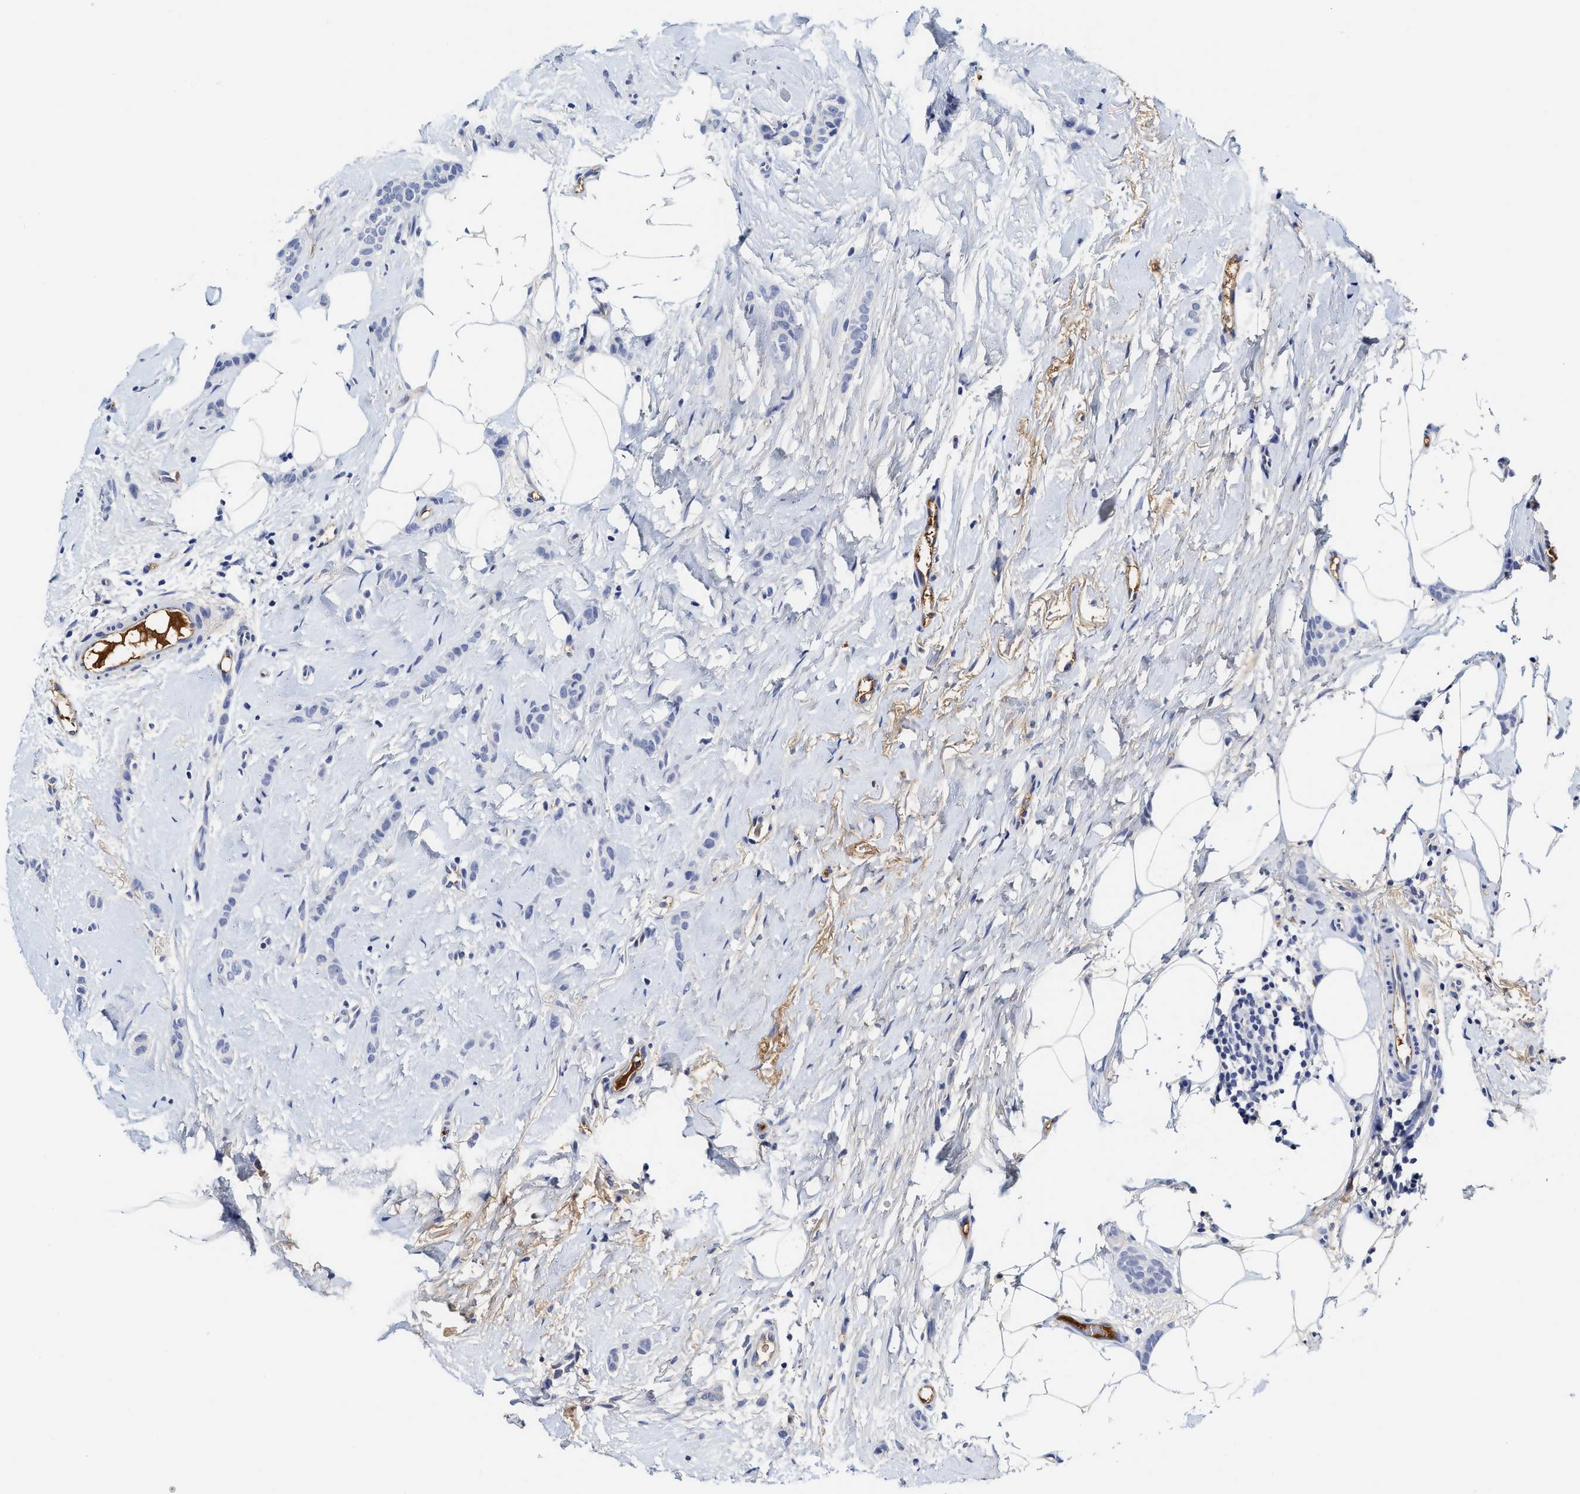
{"staining": {"intensity": "negative", "quantity": "none", "location": "none"}, "tissue": "breast cancer", "cell_type": "Tumor cells", "image_type": "cancer", "snomed": [{"axis": "morphology", "description": "Lobular carcinoma"}, {"axis": "topography", "description": "Skin"}, {"axis": "topography", "description": "Breast"}], "caption": "Human breast cancer (lobular carcinoma) stained for a protein using IHC exhibits no staining in tumor cells.", "gene": "C2", "patient": {"sex": "female", "age": 46}}